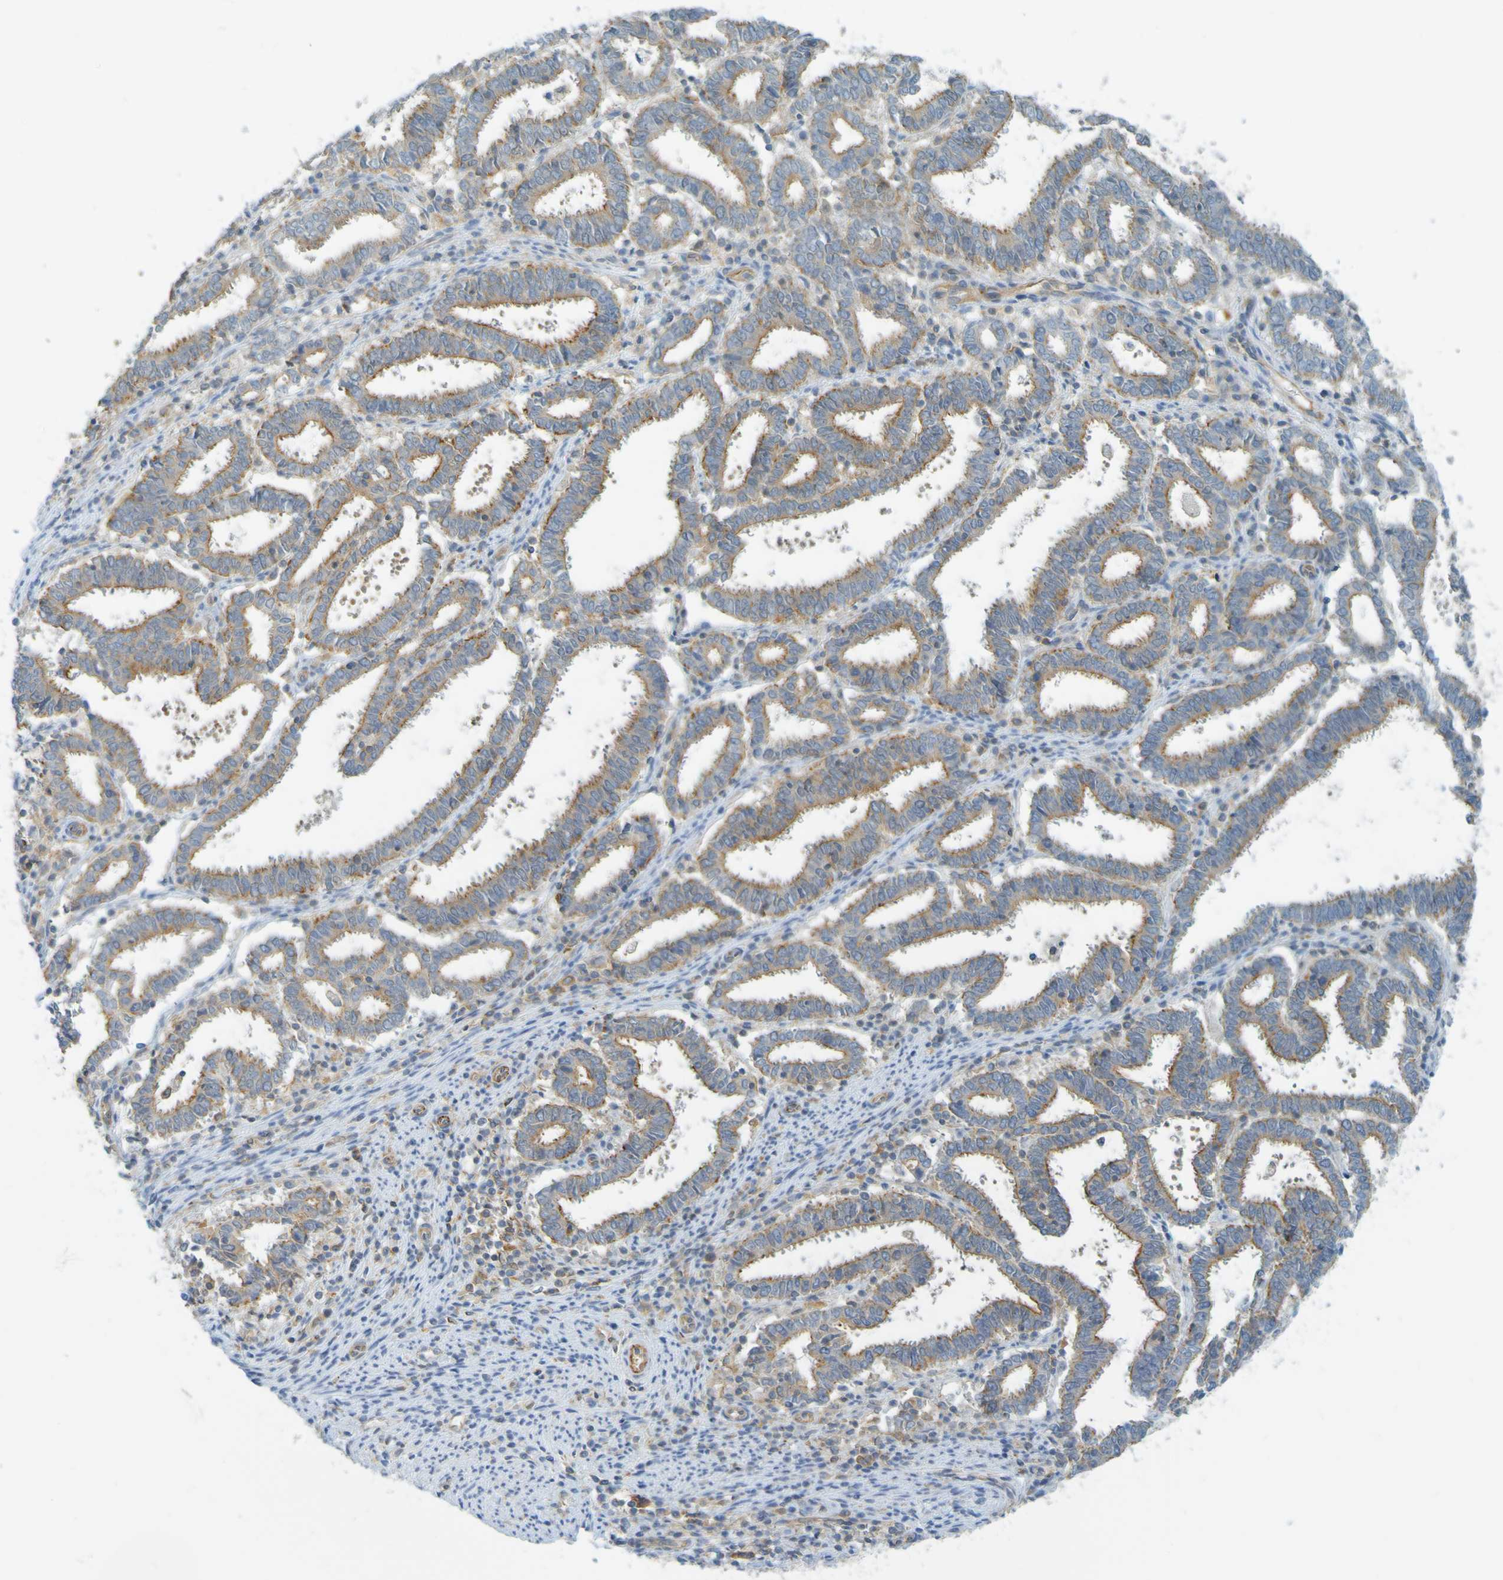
{"staining": {"intensity": "moderate", "quantity": ">75%", "location": "cytoplasmic/membranous"}, "tissue": "endometrial cancer", "cell_type": "Tumor cells", "image_type": "cancer", "snomed": [{"axis": "morphology", "description": "Adenocarcinoma, NOS"}, {"axis": "topography", "description": "Uterus"}], "caption": "Adenocarcinoma (endometrial) tissue demonstrates moderate cytoplasmic/membranous expression in approximately >75% of tumor cells, visualized by immunohistochemistry.", "gene": "APPL1", "patient": {"sex": "female", "age": 83}}